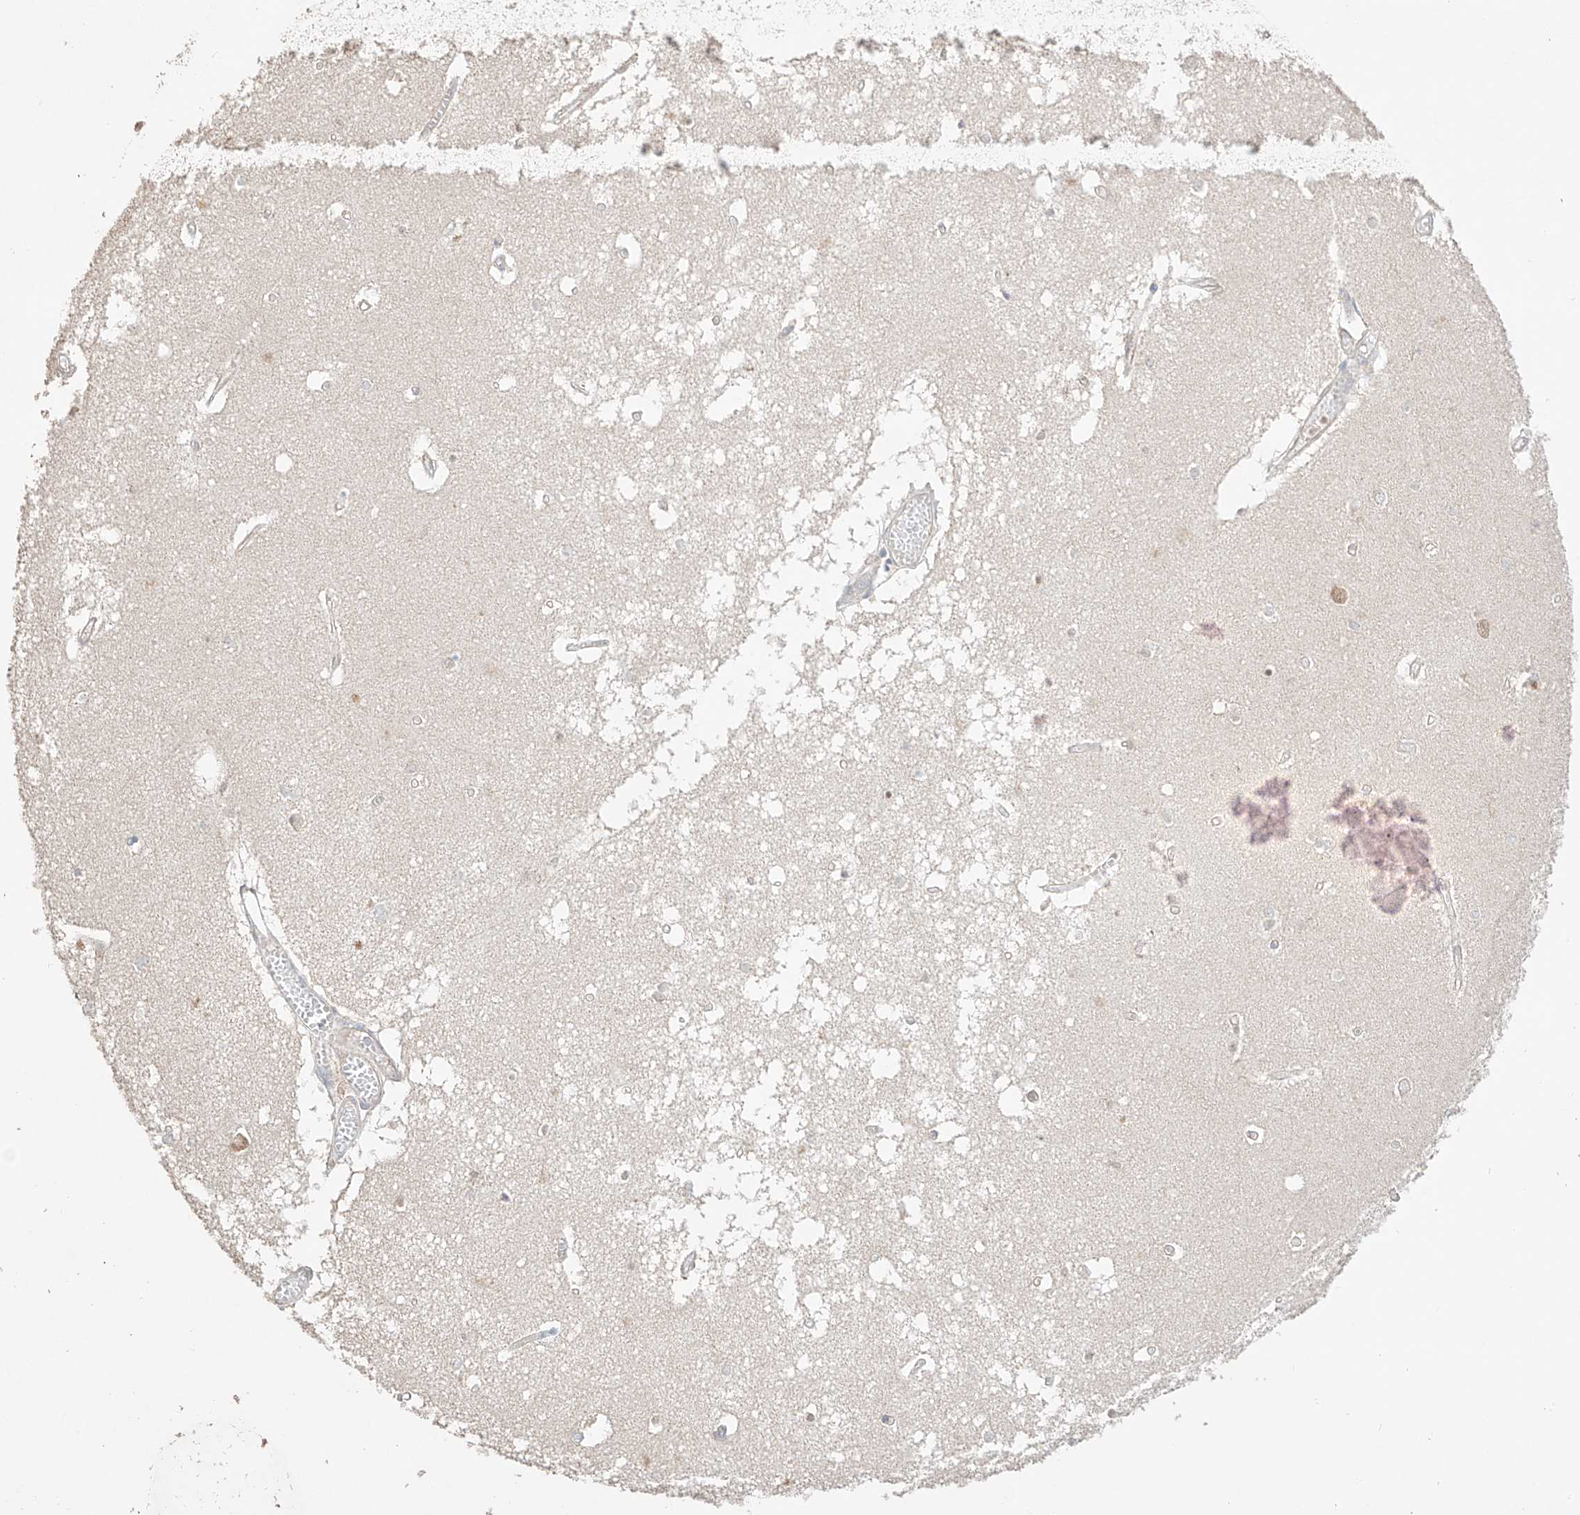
{"staining": {"intensity": "negative", "quantity": "none", "location": "none"}, "tissue": "hippocampus", "cell_type": "Glial cells", "image_type": "normal", "snomed": [{"axis": "morphology", "description": "Normal tissue, NOS"}, {"axis": "topography", "description": "Hippocampus"}], "caption": "Glial cells show no significant protein expression in benign hippocampus. (Immunohistochemistry (ihc), brightfield microscopy, high magnification).", "gene": "APIP", "patient": {"sex": "male", "age": 70}}